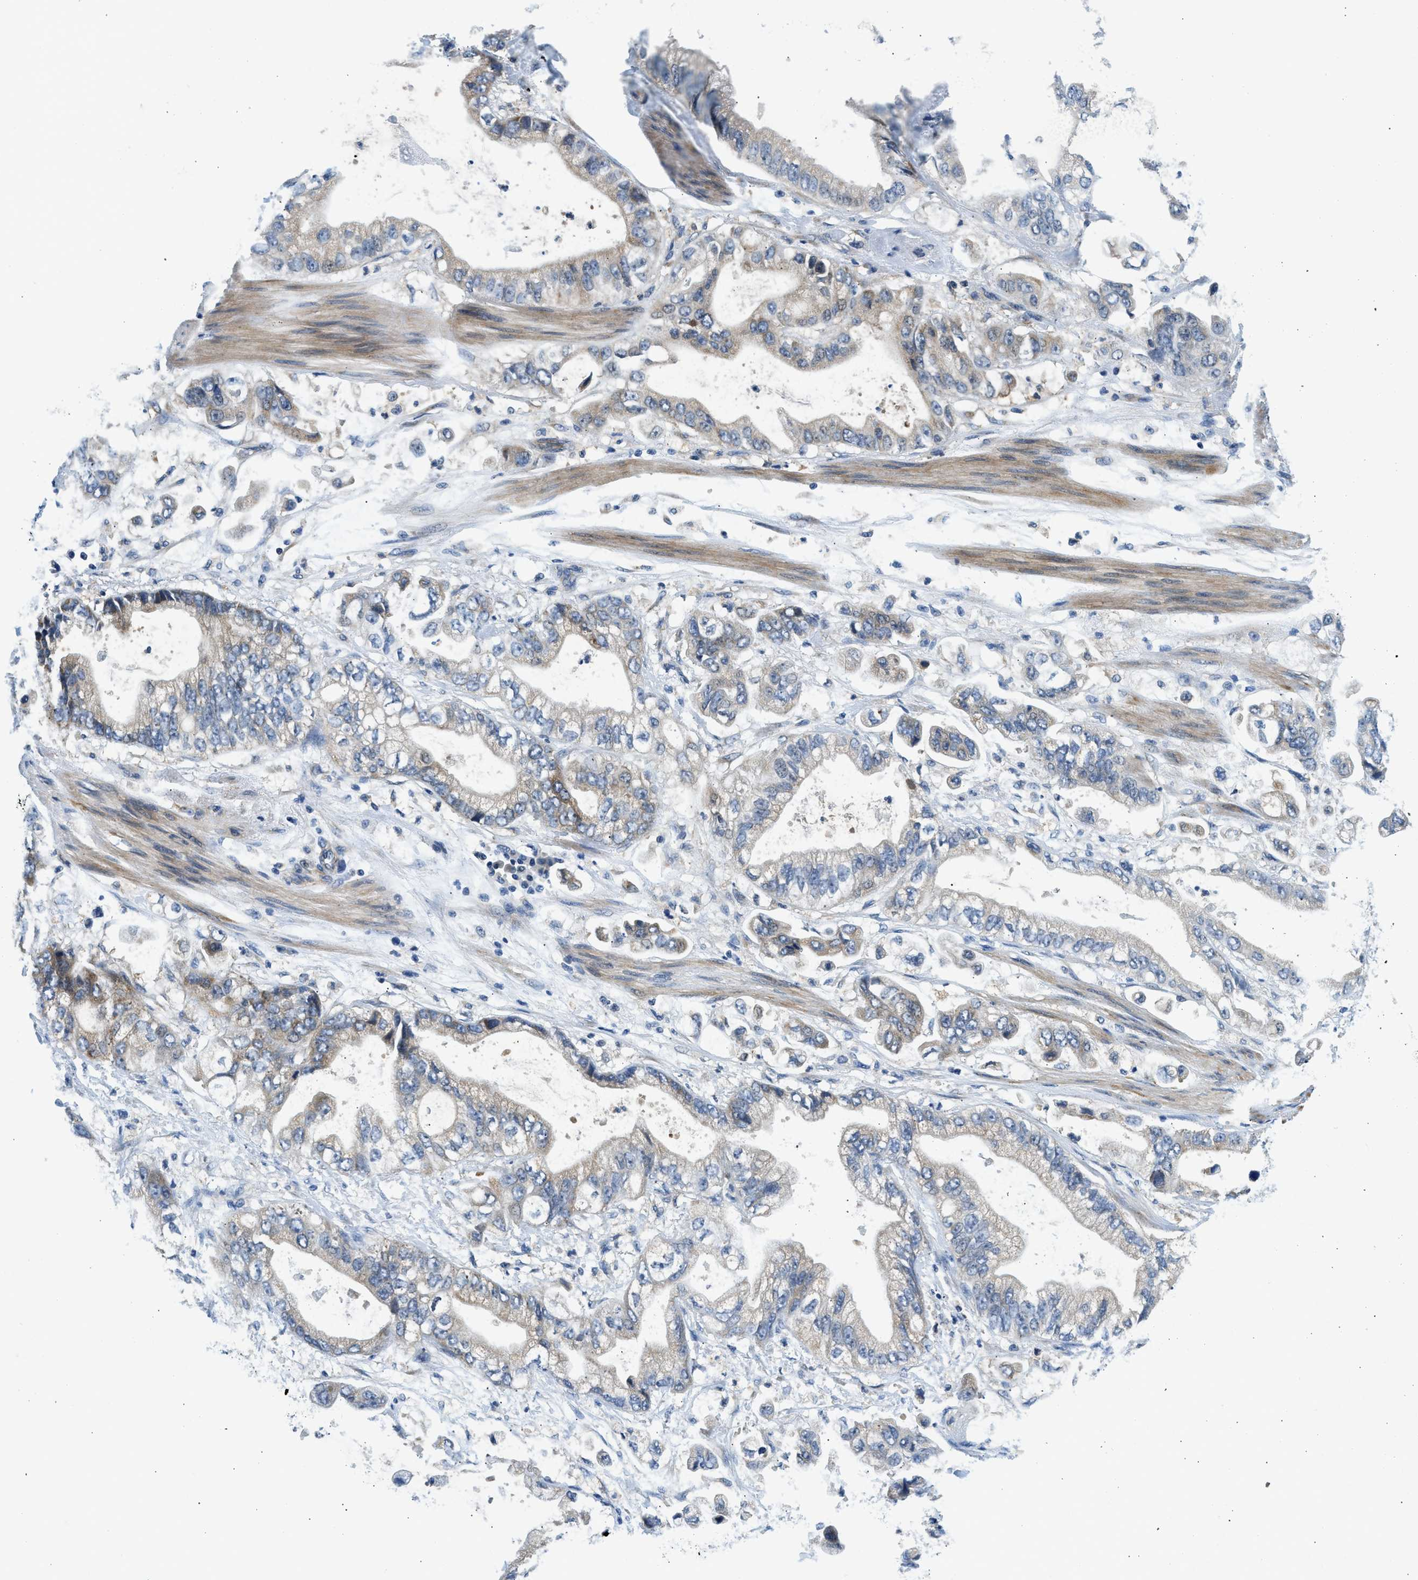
{"staining": {"intensity": "moderate", "quantity": "25%-75%", "location": "cytoplasmic/membranous"}, "tissue": "stomach cancer", "cell_type": "Tumor cells", "image_type": "cancer", "snomed": [{"axis": "morphology", "description": "Normal tissue, NOS"}, {"axis": "morphology", "description": "Adenocarcinoma, NOS"}, {"axis": "topography", "description": "Stomach"}], "caption": "High-magnification brightfield microscopy of stomach cancer stained with DAB (brown) and counterstained with hematoxylin (blue). tumor cells exhibit moderate cytoplasmic/membranous expression is identified in approximately25%-75% of cells. (DAB IHC, brown staining for protein, blue staining for nuclei).", "gene": "LPIN2", "patient": {"sex": "male", "age": 62}}